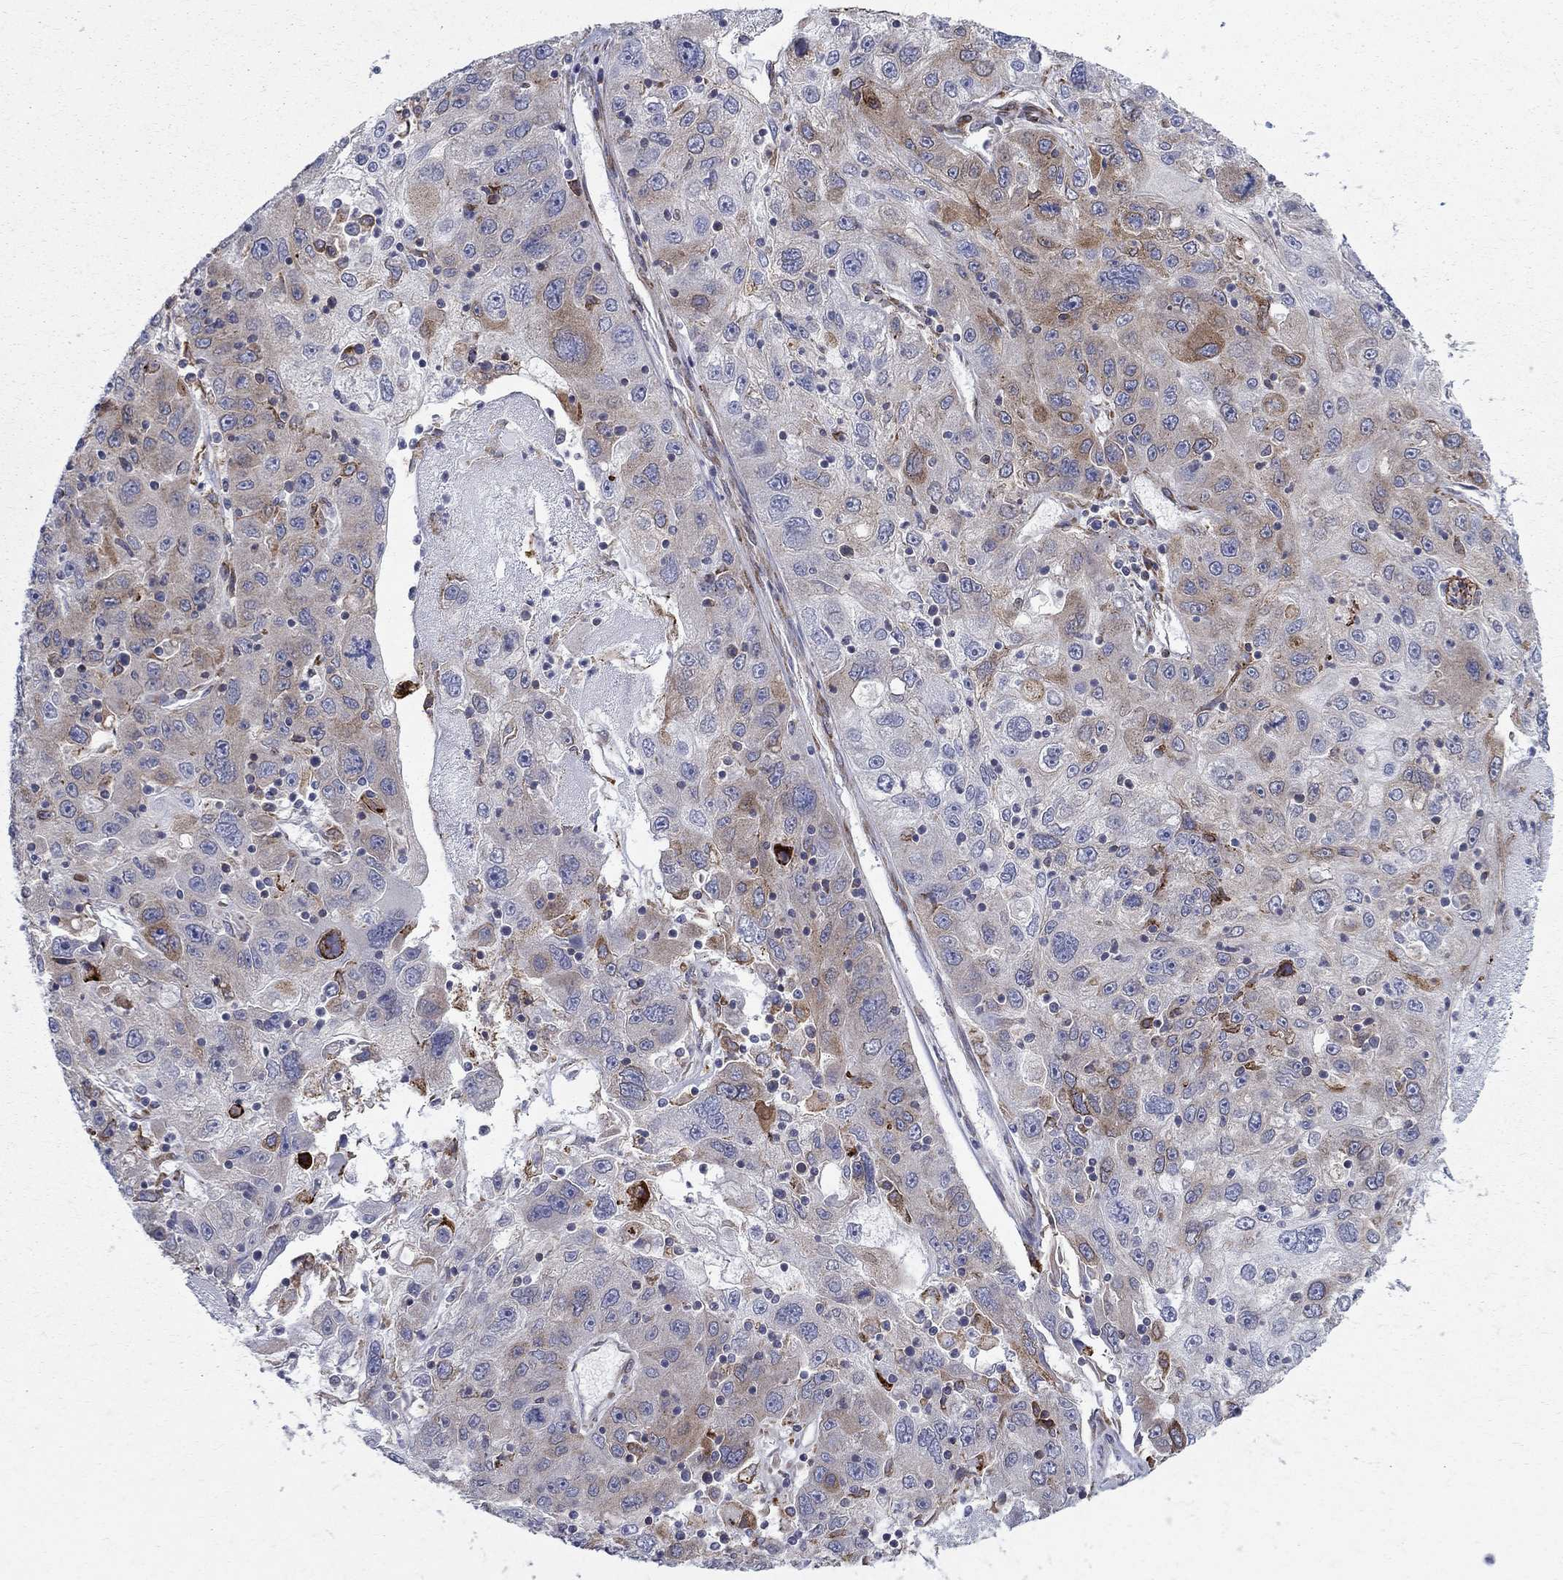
{"staining": {"intensity": "moderate", "quantity": "<25%", "location": "cytoplasmic/membranous"}, "tissue": "stomach cancer", "cell_type": "Tumor cells", "image_type": "cancer", "snomed": [{"axis": "morphology", "description": "Adenocarcinoma, NOS"}, {"axis": "topography", "description": "Stomach"}], "caption": "The immunohistochemical stain highlights moderate cytoplasmic/membranous expression in tumor cells of stomach adenocarcinoma tissue.", "gene": "CAB39L", "patient": {"sex": "male", "age": 56}}